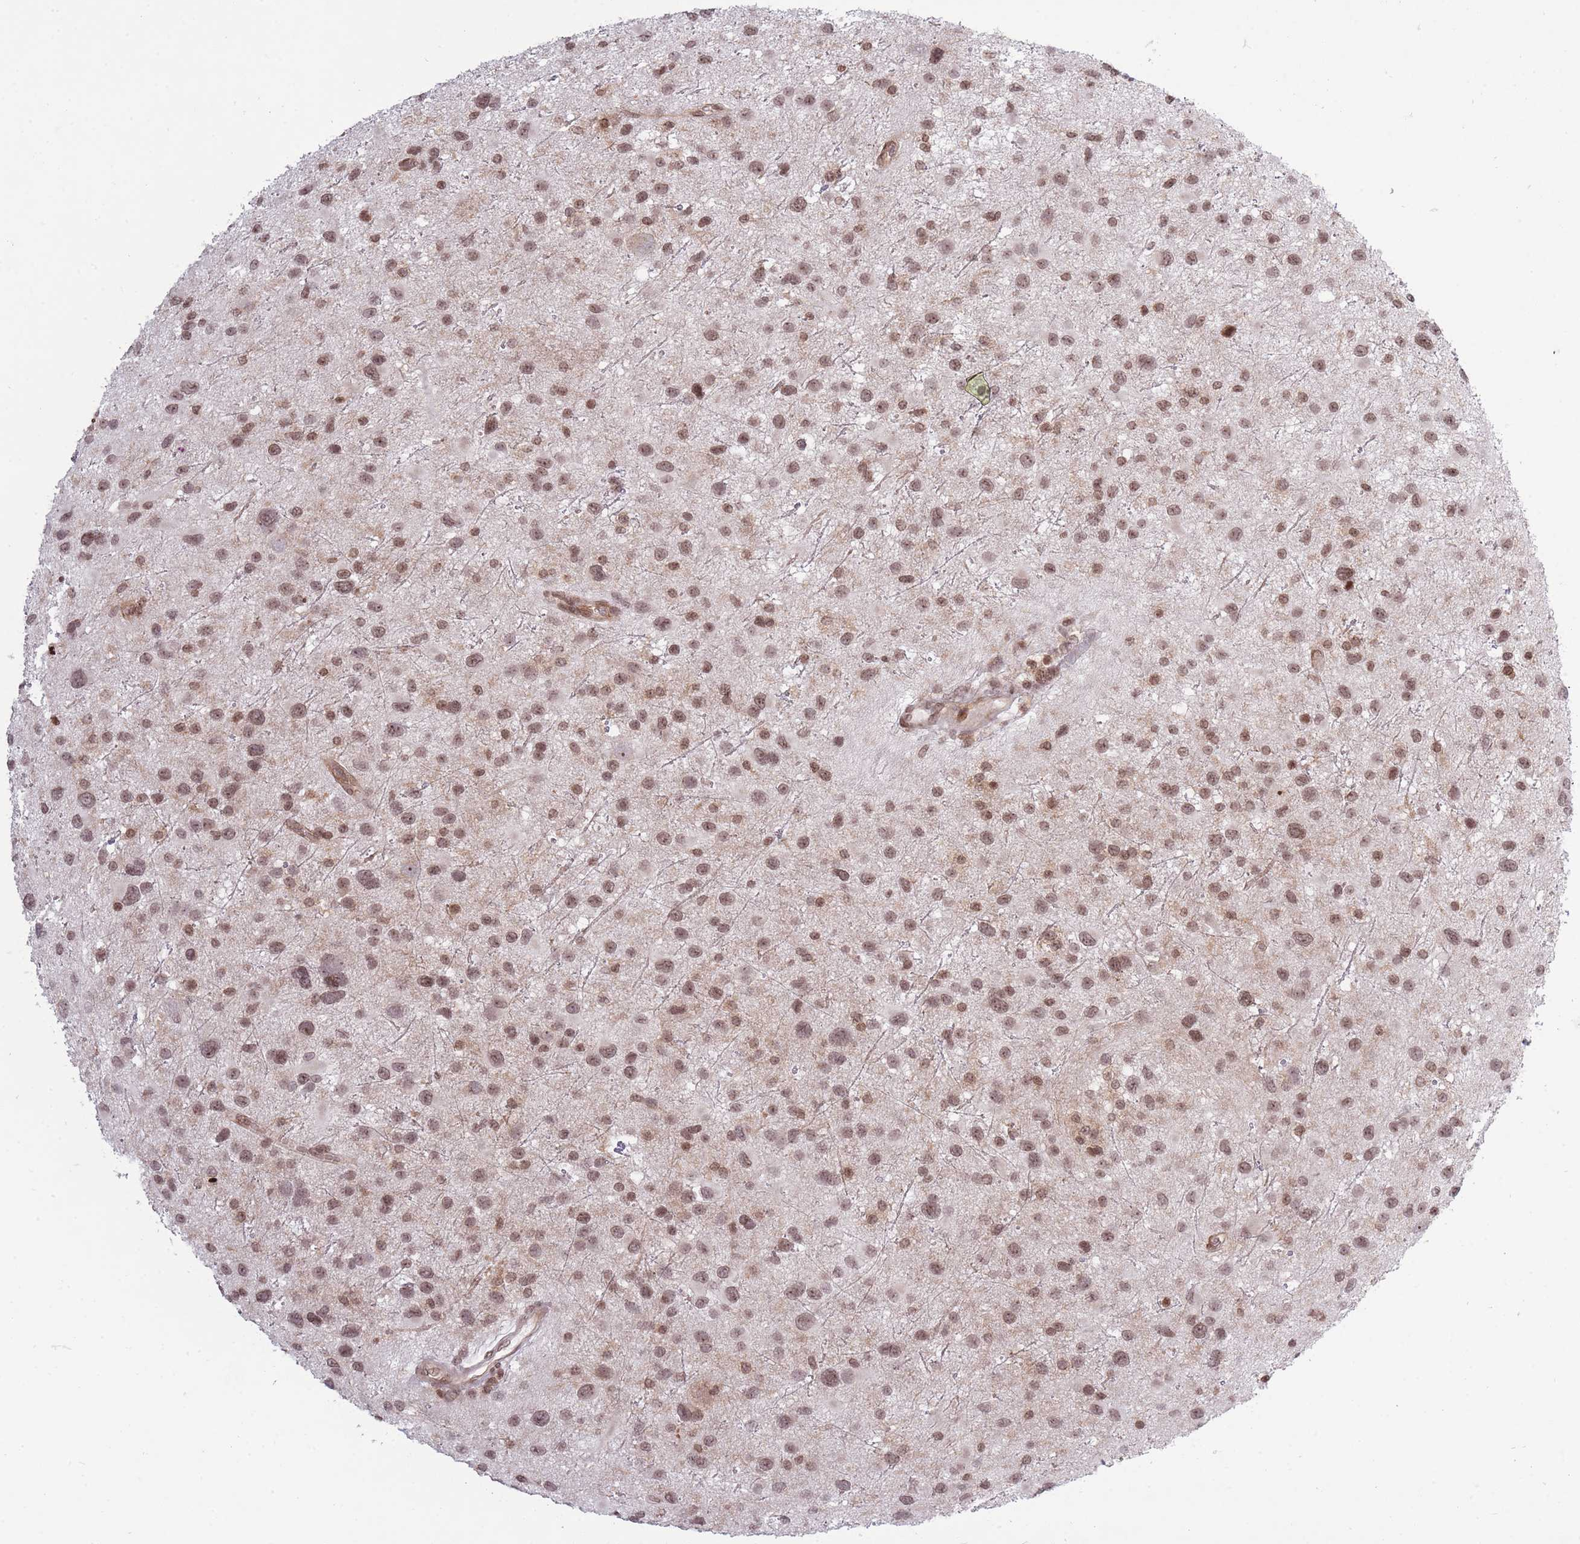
{"staining": {"intensity": "moderate", "quantity": ">75%", "location": "nuclear"}, "tissue": "glioma", "cell_type": "Tumor cells", "image_type": "cancer", "snomed": [{"axis": "morphology", "description": "Glioma, malignant, Low grade"}, {"axis": "topography", "description": "Brain"}], "caption": "This is an image of immunohistochemistry staining of low-grade glioma (malignant), which shows moderate staining in the nuclear of tumor cells.", "gene": "TMC6", "patient": {"sex": "female", "age": 32}}